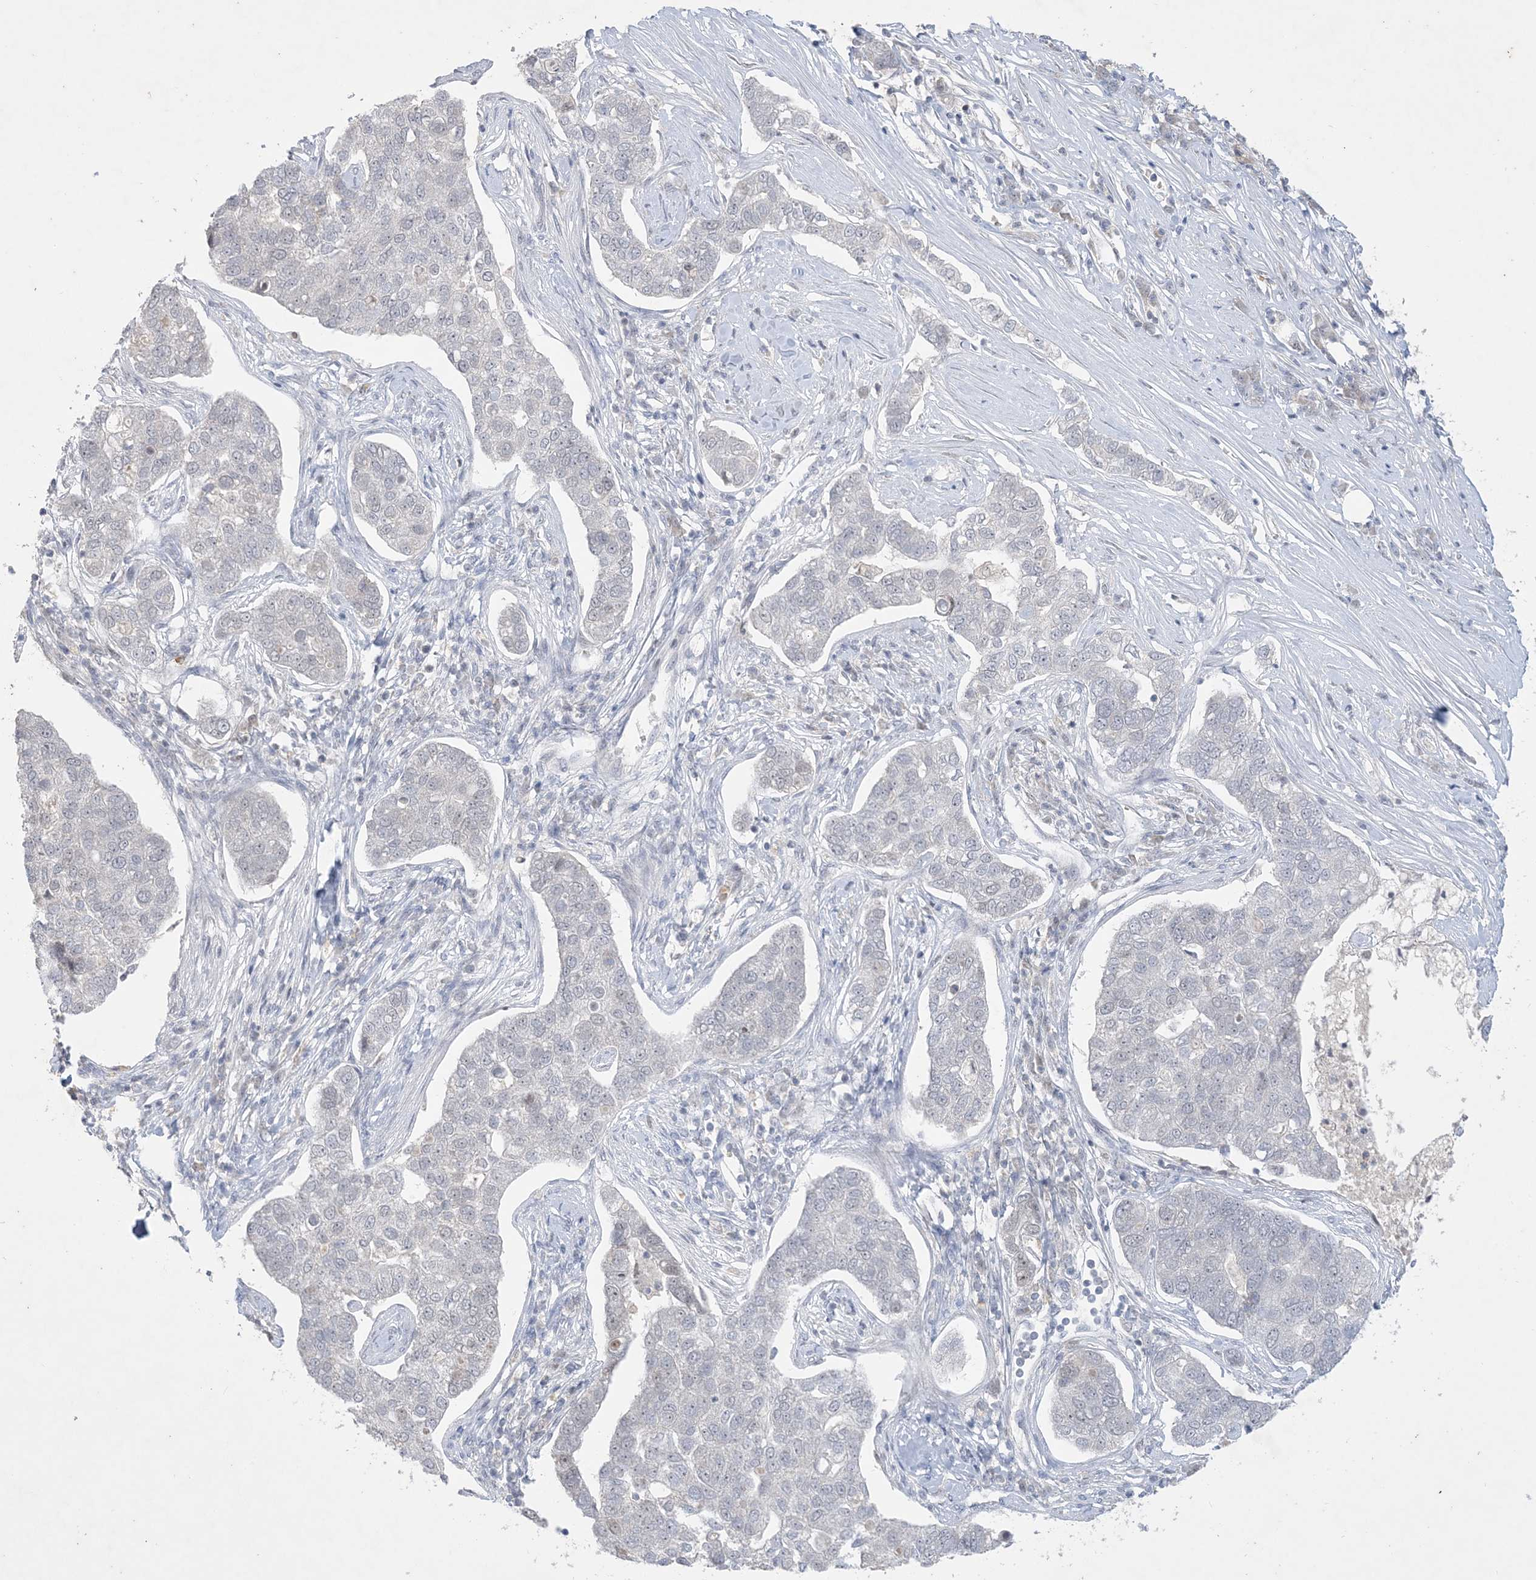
{"staining": {"intensity": "negative", "quantity": "none", "location": "none"}, "tissue": "pancreatic cancer", "cell_type": "Tumor cells", "image_type": "cancer", "snomed": [{"axis": "morphology", "description": "Adenocarcinoma, NOS"}, {"axis": "topography", "description": "Pancreas"}], "caption": "A histopathology image of pancreatic cancer (adenocarcinoma) stained for a protein shows no brown staining in tumor cells. Brightfield microscopy of immunohistochemistry (IHC) stained with DAB (3,3'-diaminobenzidine) (brown) and hematoxylin (blue), captured at high magnification.", "gene": "ZNF674", "patient": {"sex": "female", "age": 61}}